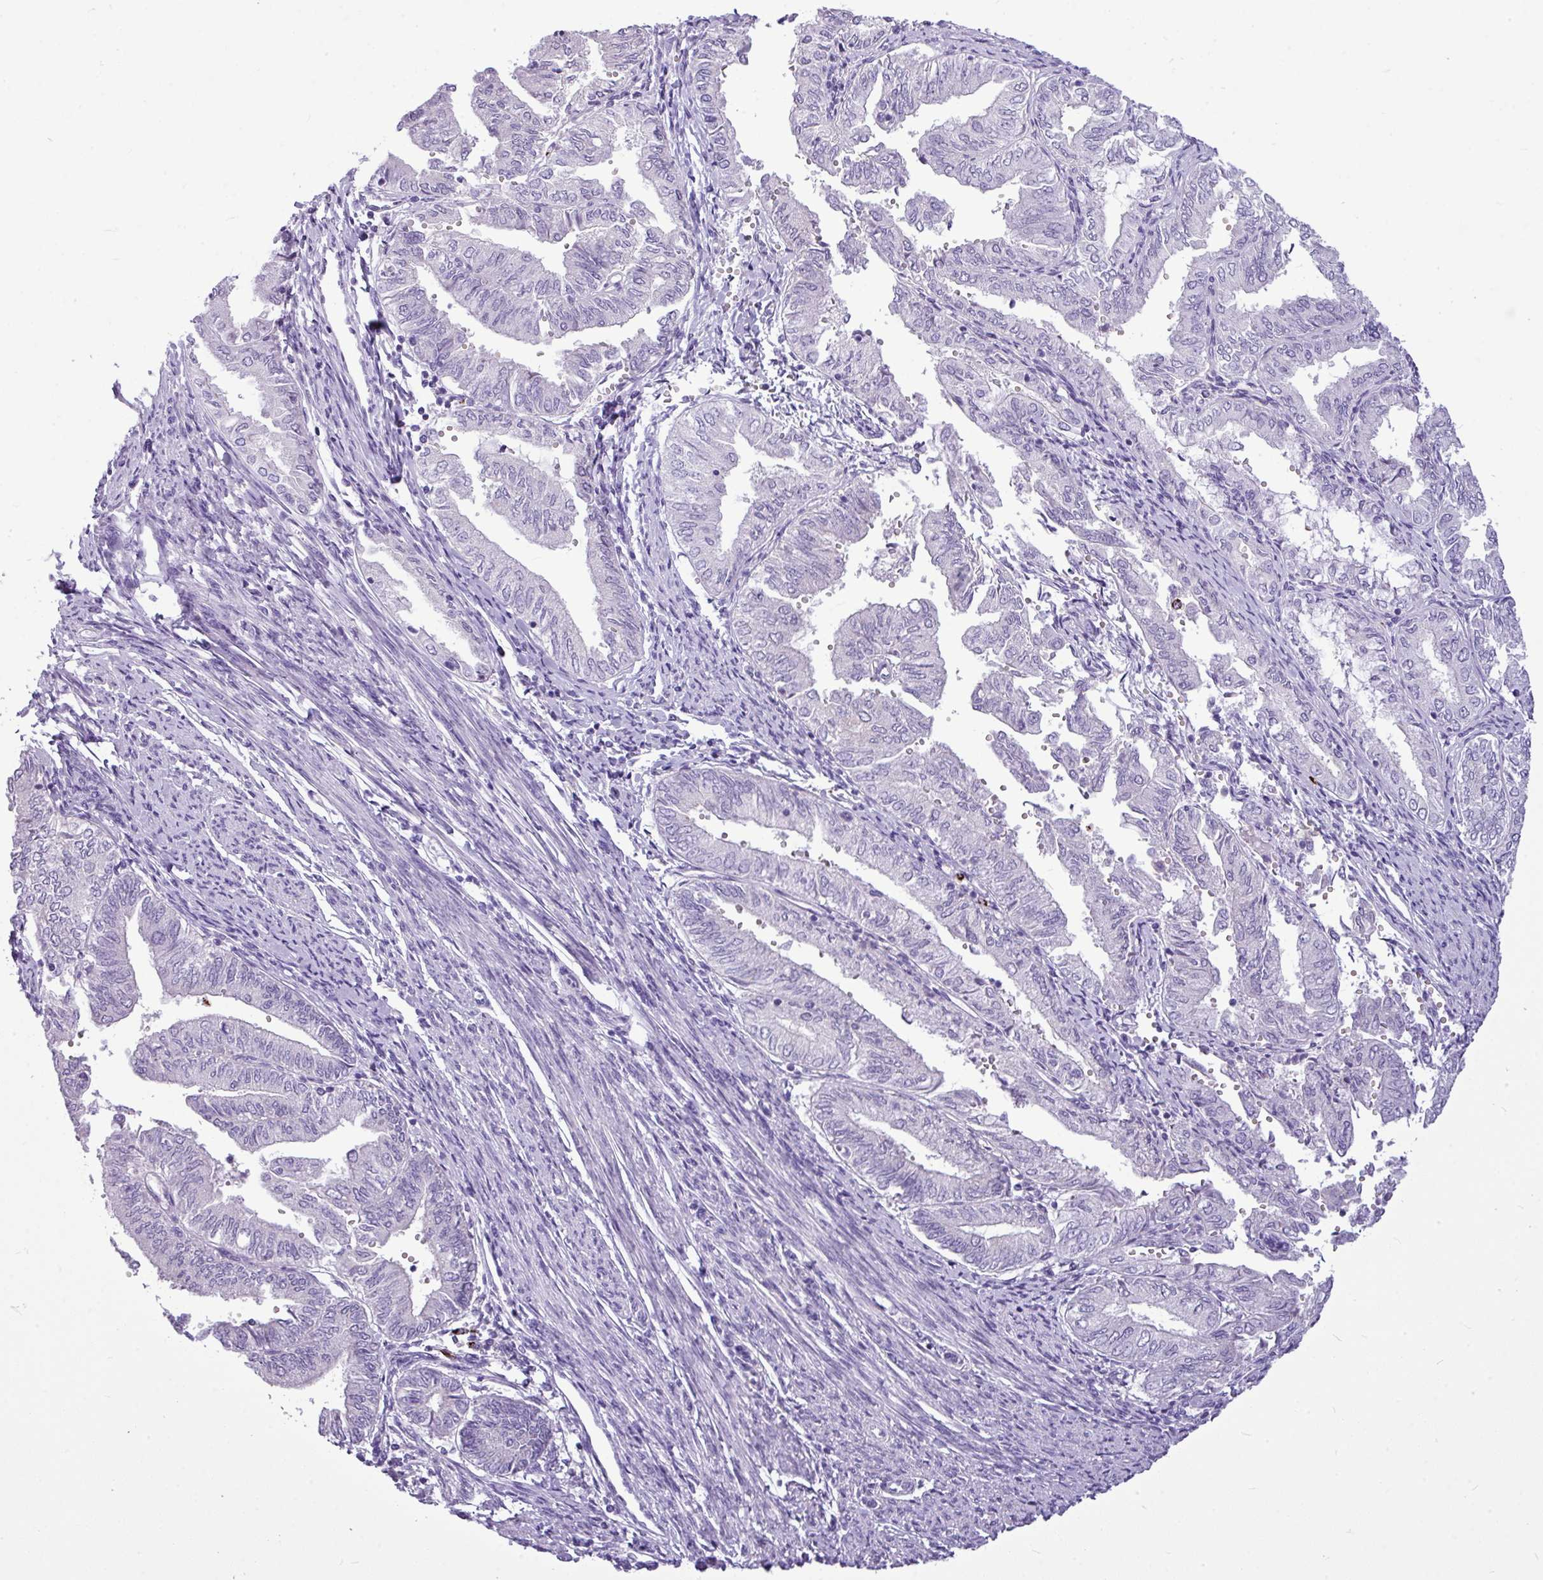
{"staining": {"intensity": "negative", "quantity": "none", "location": "none"}, "tissue": "endometrial cancer", "cell_type": "Tumor cells", "image_type": "cancer", "snomed": [{"axis": "morphology", "description": "Adenocarcinoma, NOS"}, {"axis": "topography", "description": "Endometrium"}], "caption": "Immunohistochemical staining of endometrial cancer exhibits no significant expression in tumor cells.", "gene": "IL17A", "patient": {"sex": "female", "age": 66}}